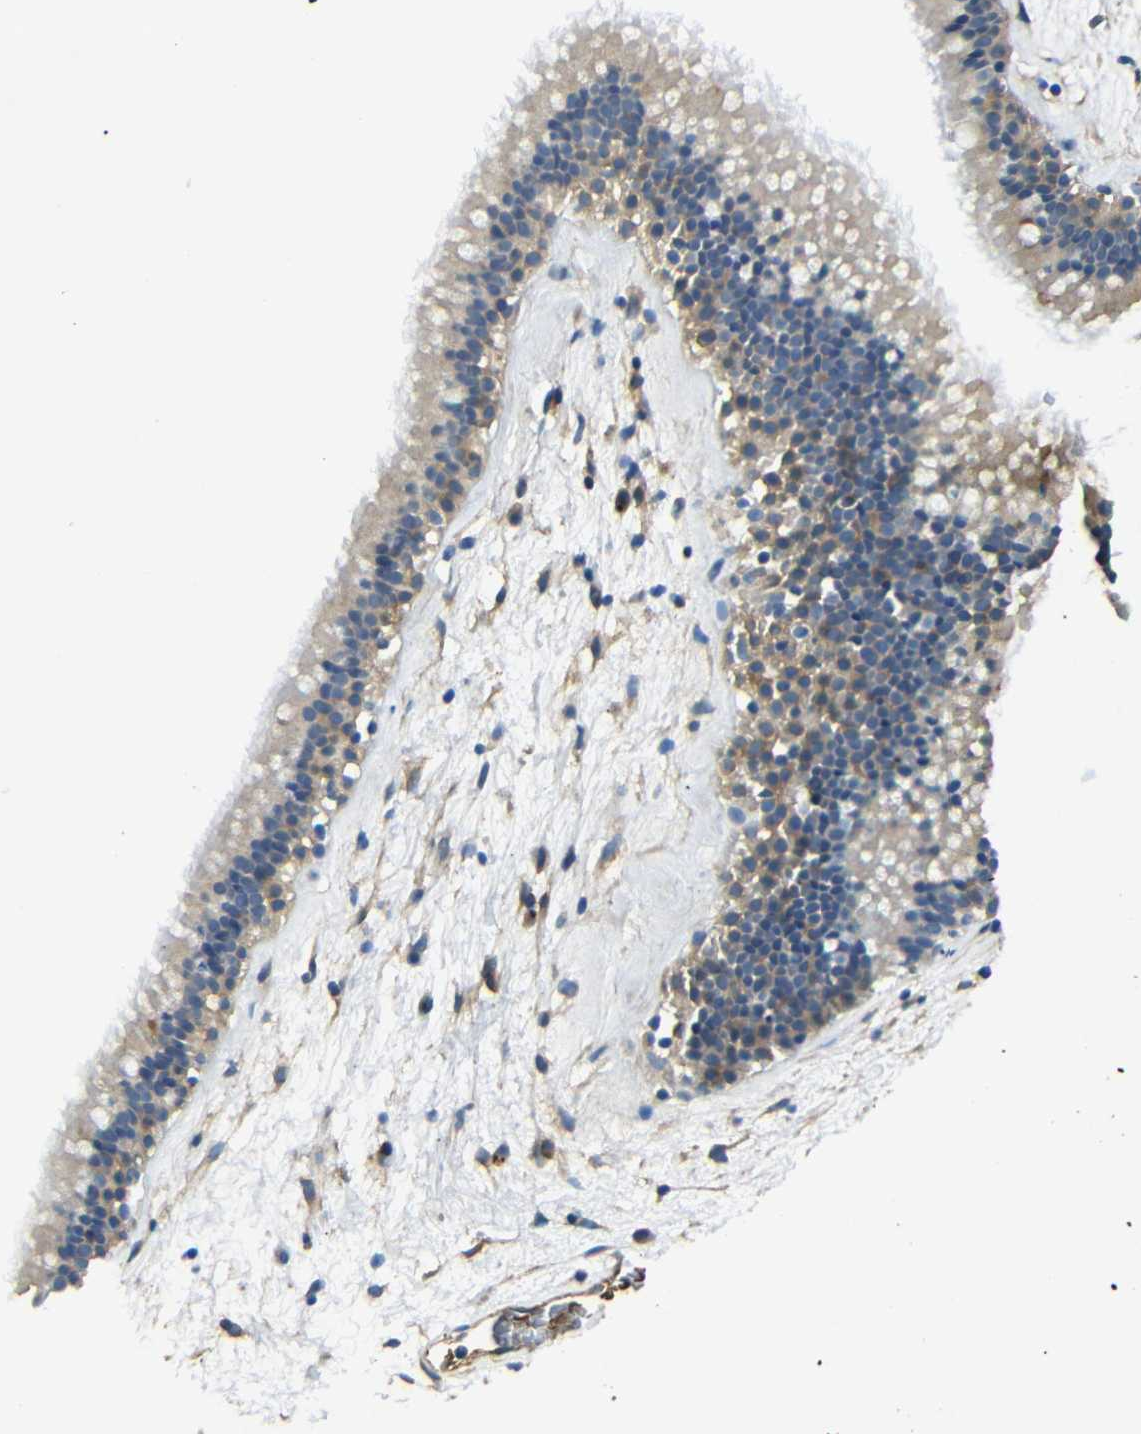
{"staining": {"intensity": "moderate", "quantity": "25%-75%", "location": "cytoplasmic/membranous"}, "tissue": "nasopharynx", "cell_type": "Respiratory epithelial cells", "image_type": "normal", "snomed": [{"axis": "morphology", "description": "Normal tissue, NOS"}, {"axis": "morphology", "description": "Inflammation, NOS"}, {"axis": "topography", "description": "Nasopharynx"}], "caption": "Immunohistochemistry (IHC) photomicrograph of unremarkable nasopharynx stained for a protein (brown), which displays medium levels of moderate cytoplasmic/membranous staining in approximately 25%-75% of respiratory epithelial cells.", "gene": "MYO1B", "patient": {"sex": "male", "age": 48}}